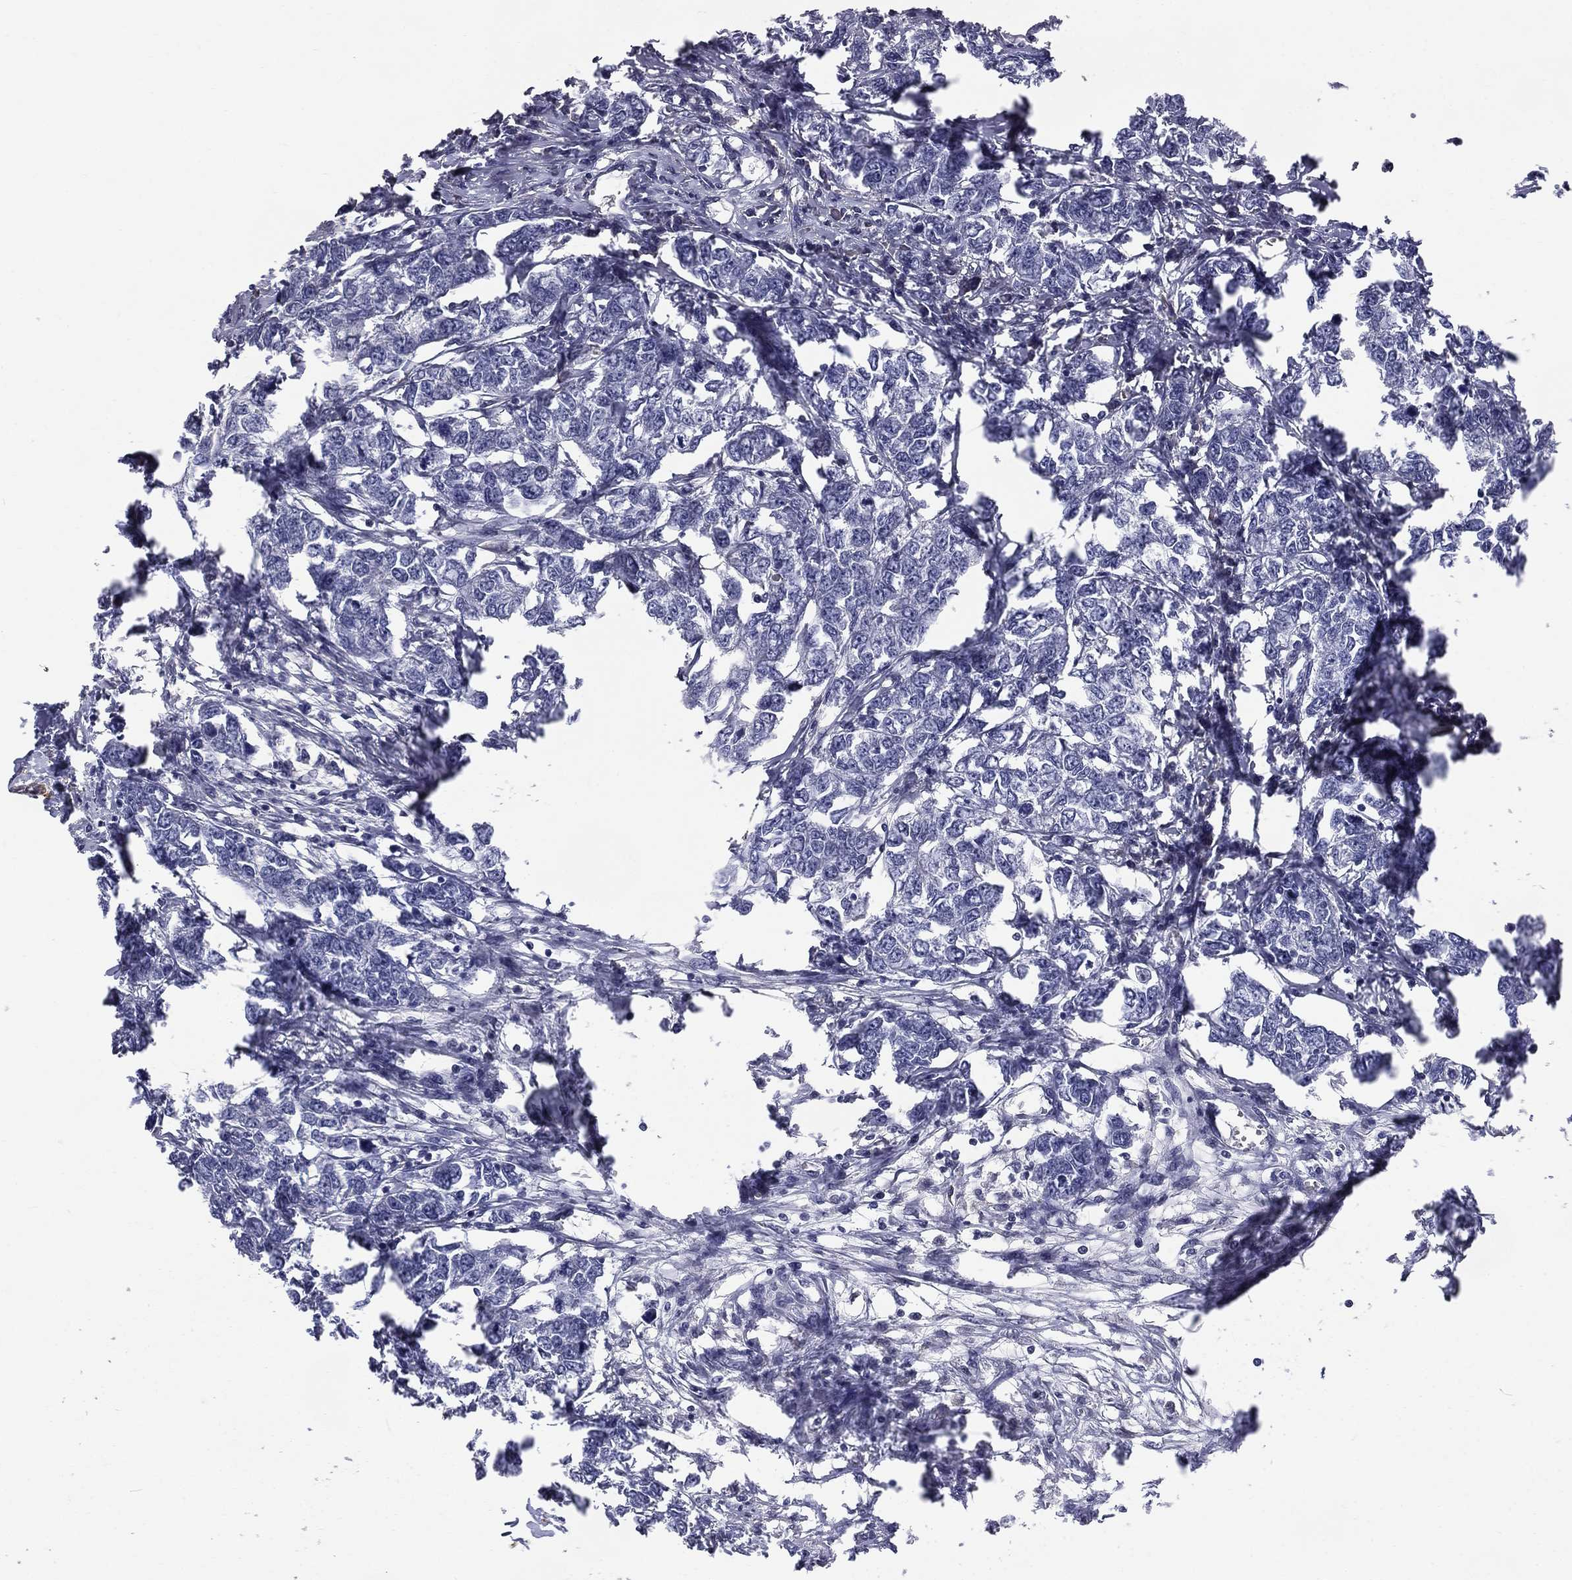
{"staining": {"intensity": "negative", "quantity": "none", "location": "none"}, "tissue": "breast cancer", "cell_type": "Tumor cells", "image_type": "cancer", "snomed": [{"axis": "morphology", "description": "Duct carcinoma"}, {"axis": "topography", "description": "Breast"}], "caption": "Immunohistochemistry of breast cancer exhibits no expression in tumor cells.", "gene": "HSPB2", "patient": {"sex": "female", "age": 88}}